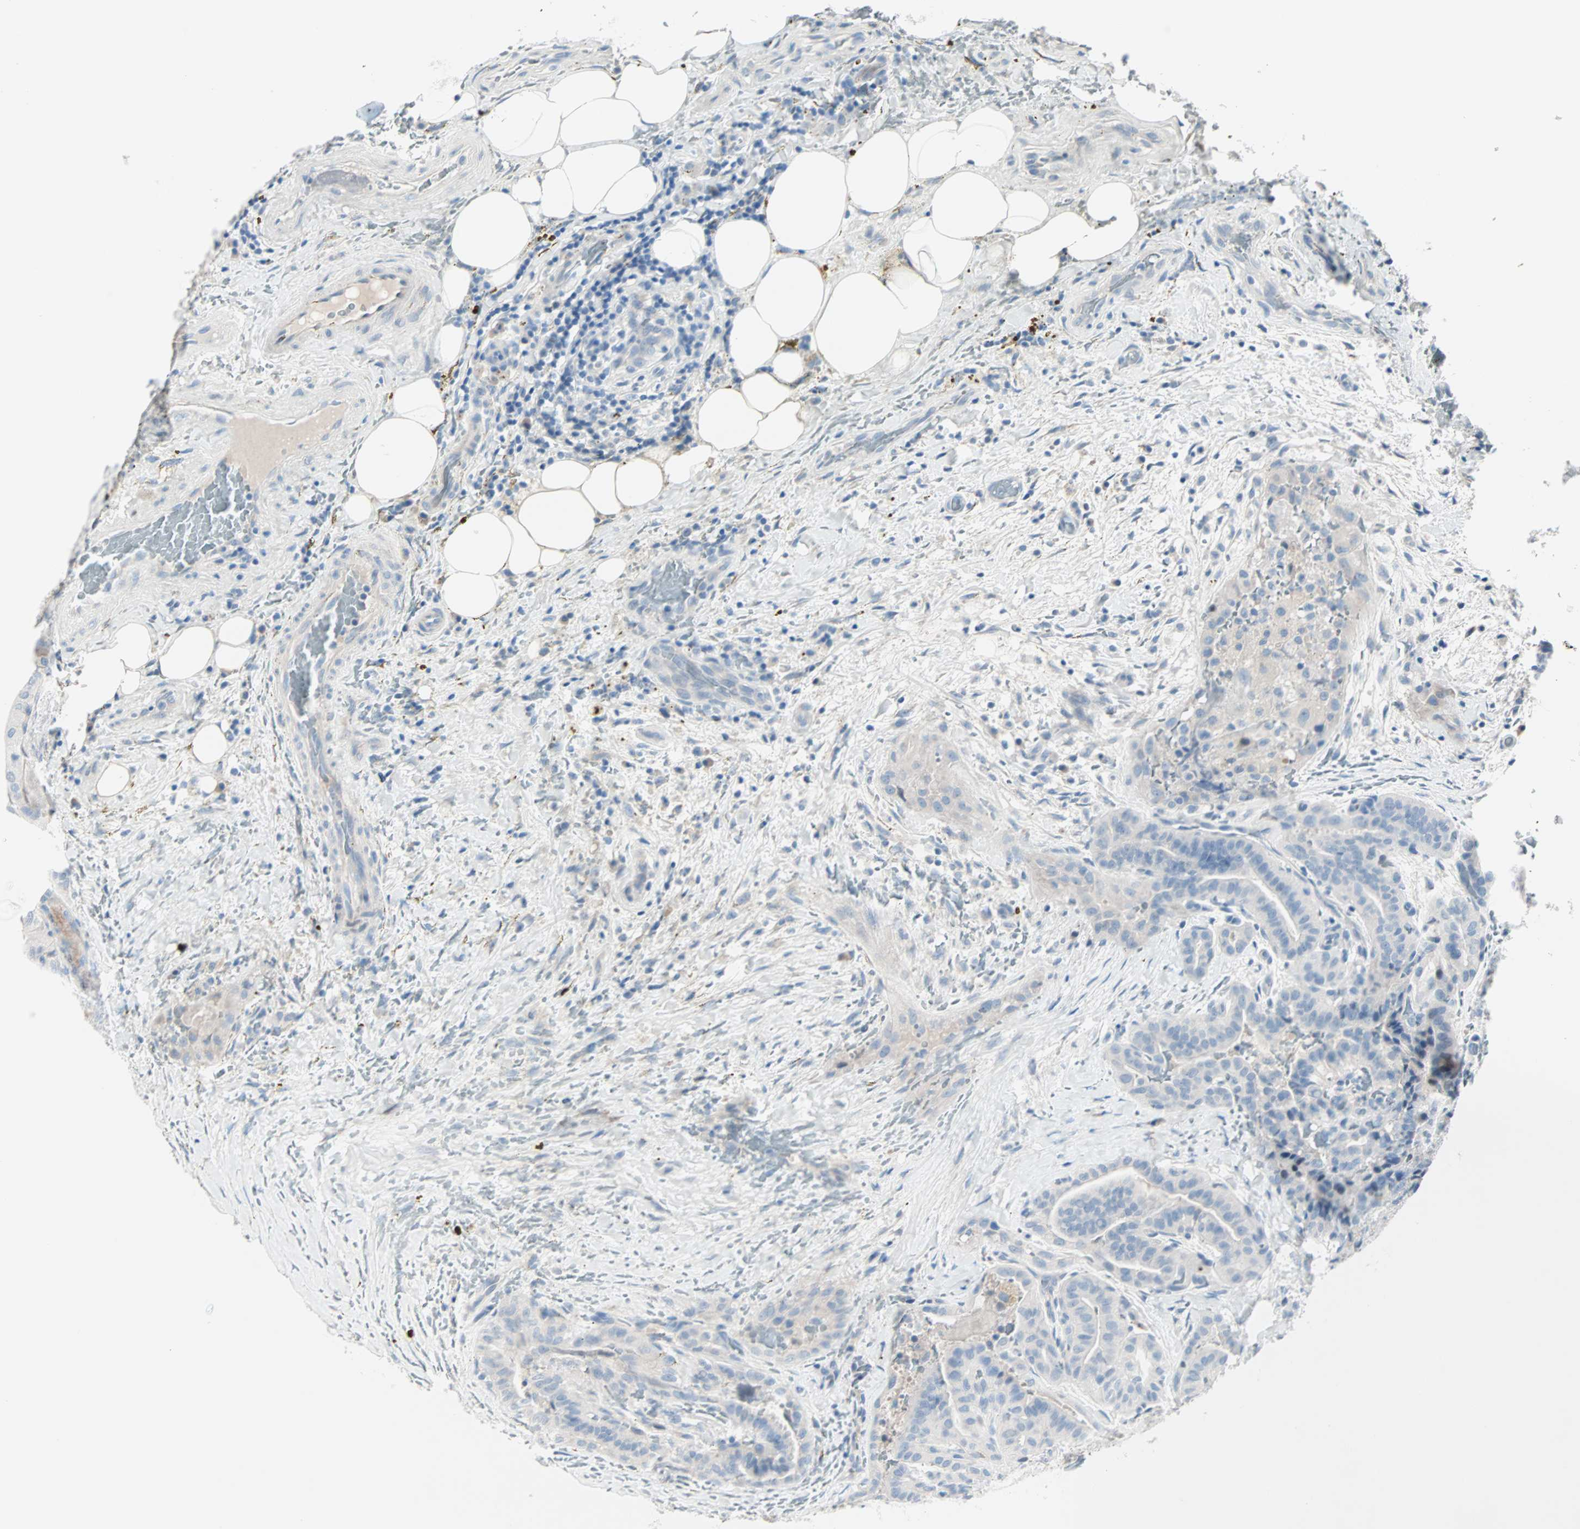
{"staining": {"intensity": "negative", "quantity": "none", "location": "none"}, "tissue": "thyroid cancer", "cell_type": "Tumor cells", "image_type": "cancer", "snomed": [{"axis": "morphology", "description": "Papillary adenocarcinoma, NOS"}, {"axis": "topography", "description": "Thyroid gland"}], "caption": "Immunohistochemistry (IHC) of human thyroid cancer (papillary adenocarcinoma) reveals no expression in tumor cells.", "gene": "NEFH", "patient": {"sex": "male", "age": 77}}